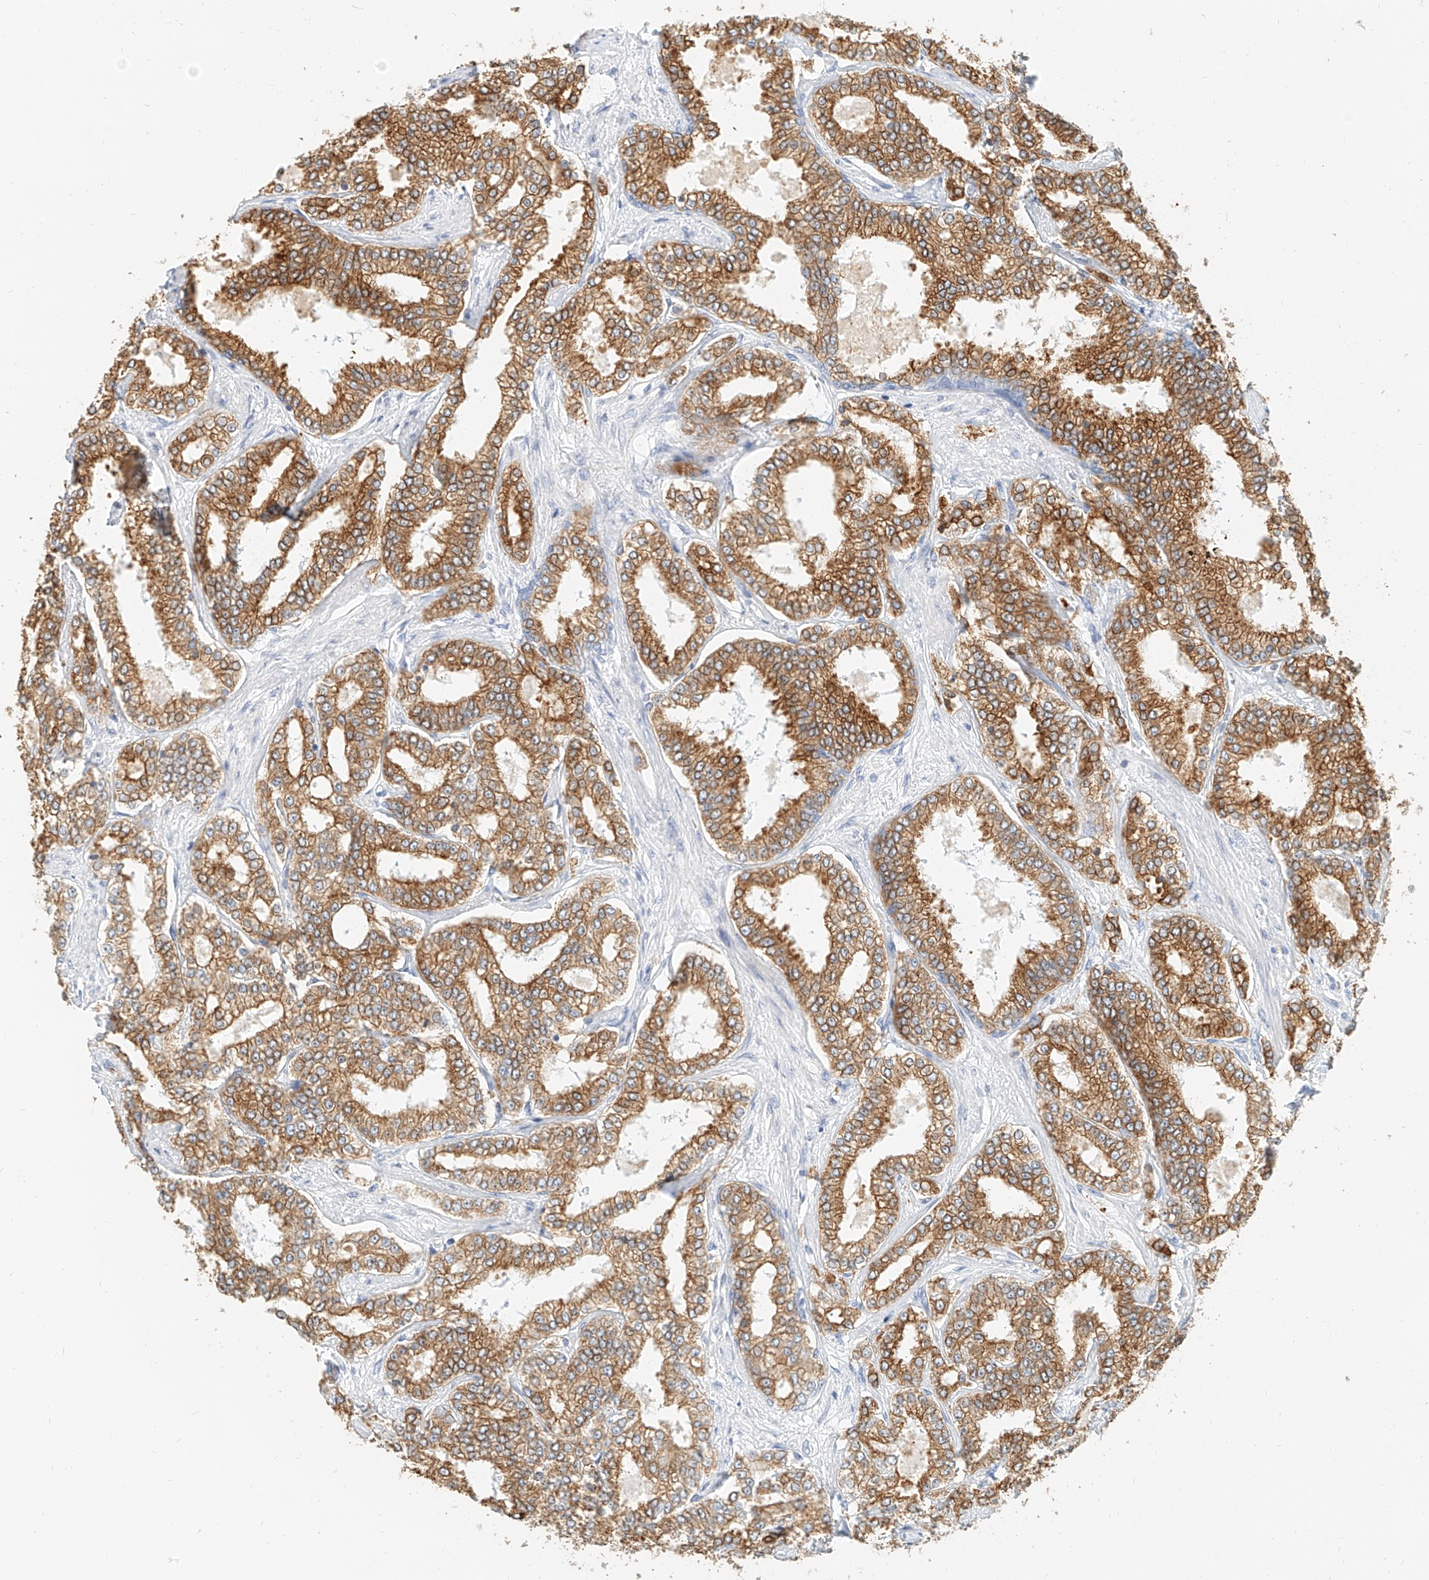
{"staining": {"intensity": "strong", "quantity": ">75%", "location": "cytoplasmic/membranous"}, "tissue": "prostate cancer", "cell_type": "Tumor cells", "image_type": "cancer", "snomed": [{"axis": "morphology", "description": "Normal tissue, NOS"}, {"axis": "morphology", "description": "Adenocarcinoma, High grade"}, {"axis": "topography", "description": "Prostate"}], "caption": "Prostate cancer stained for a protein (brown) reveals strong cytoplasmic/membranous positive staining in about >75% of tumor cells.", "gene": "DHRS7", "patient": {"sex": "male", "age": 83}}